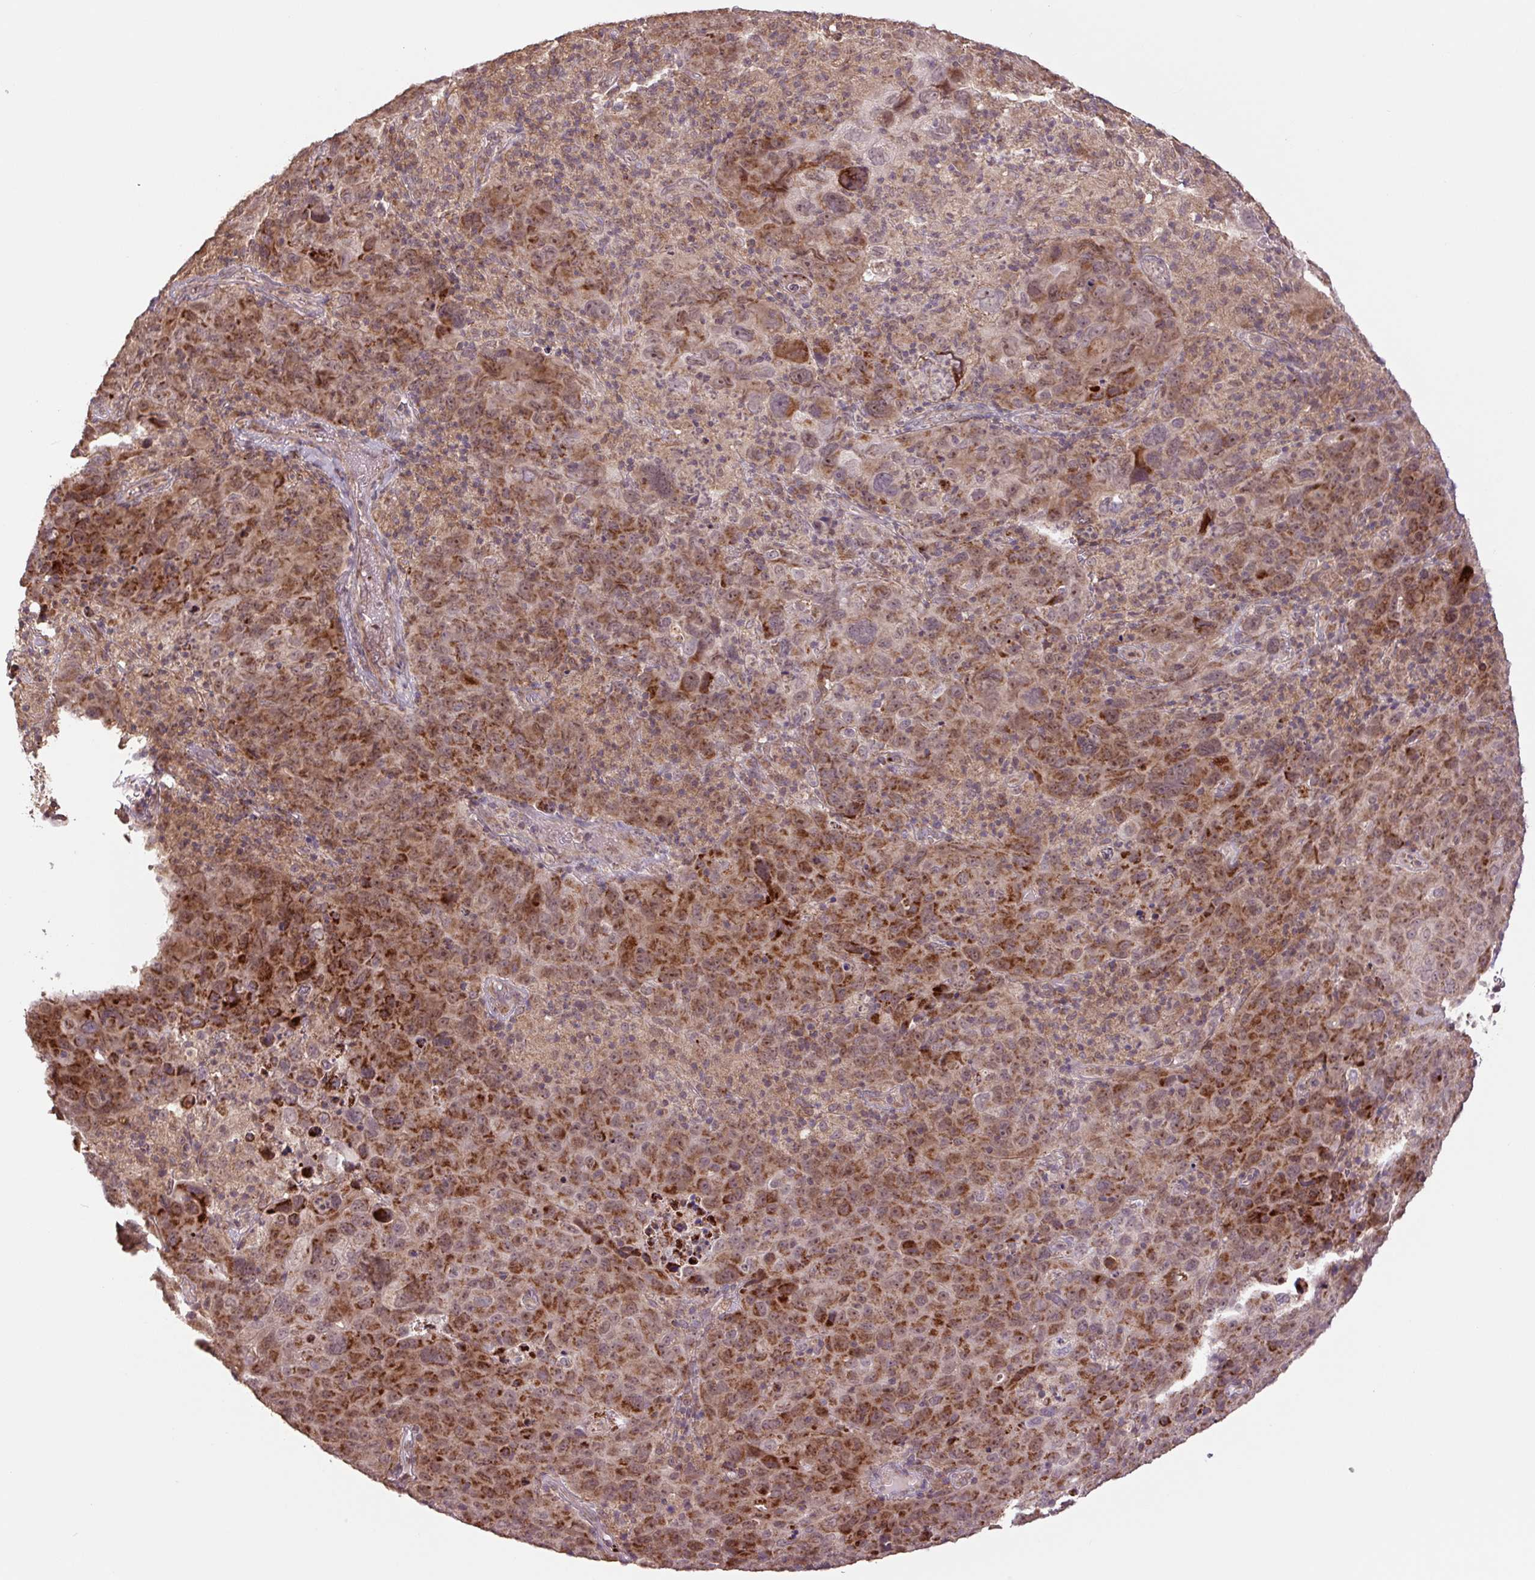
{"staining": {"intensity": "moderate", "quantity": ">75%", "location": "cytoplasmic/membranous"}, "tissue": "cervical cancer", "cell_type": "Tumor cells", "image_type": "cancer", "snomed": [{"axis": "morphology", "description": "Squamous cell carcinoma, NOS"}, {"axis": "topography", "description": "Cervix"}], "caption": "Moderate cytoplasmic/membranous positivity is identified in about >75% of tumor cells in cervical cancer (squamous cell carcinoma). (IHC, brightfield microscopy, high magnification).", "gene": "TMEM160", "patient": {"sex": "female", "age": 44}}